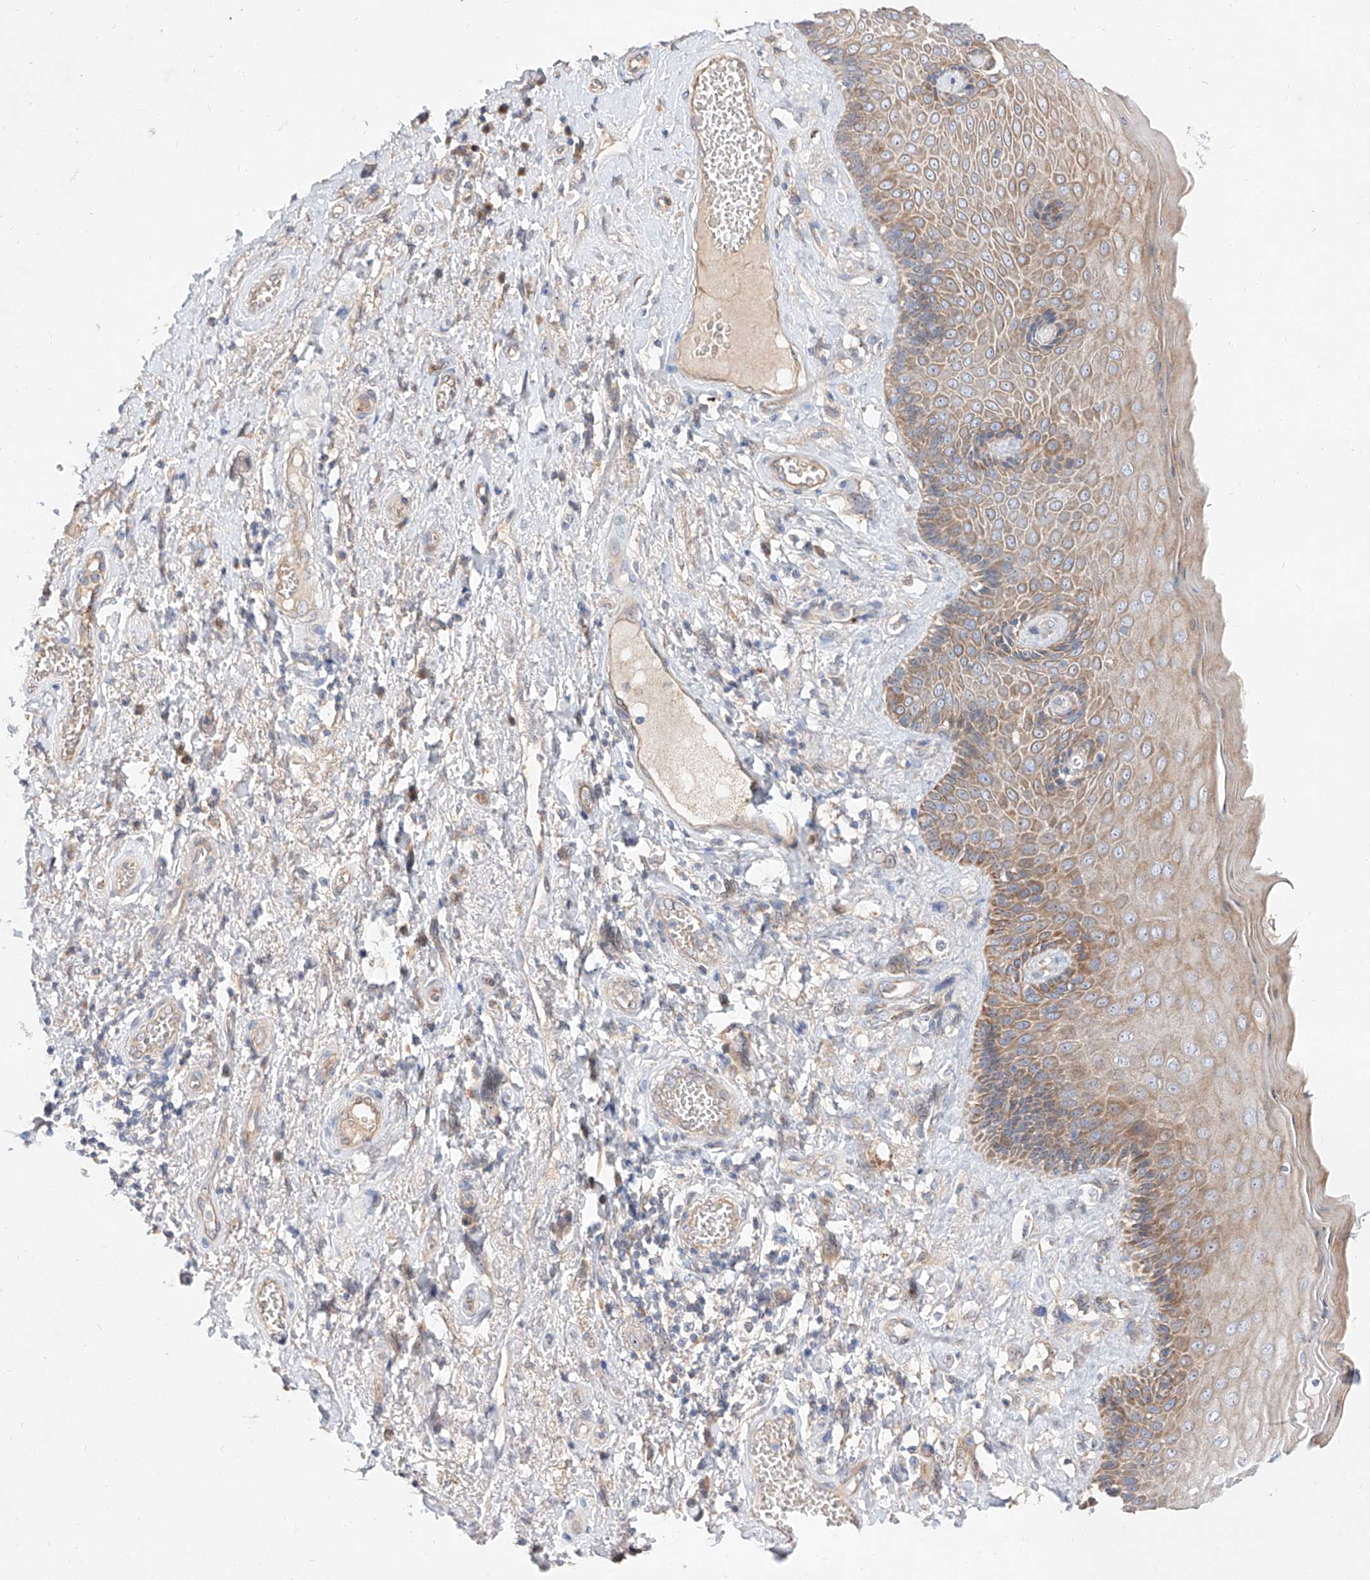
{"staining": {"intensity": "moderate", "quantity": ">75%", "location": "cytoplasmic/membranous"}, "tissue": "skin", "cell_type": "Epidermal cells", "image_type": "normal", "snomed": [{"axis": "morphology", "description": "Normal tissue, NOS"}, {"axis": "topography", "description": "Anal"}], "caption": "Approximately >75% of epidermal cells in benign skin exhibit moderate cytoplasmic/membranous protein positivity as visualized by brown immunohistochemical staining.", "gene": "DIRAS3", "patient": {"sex": "male", "age": 69}}